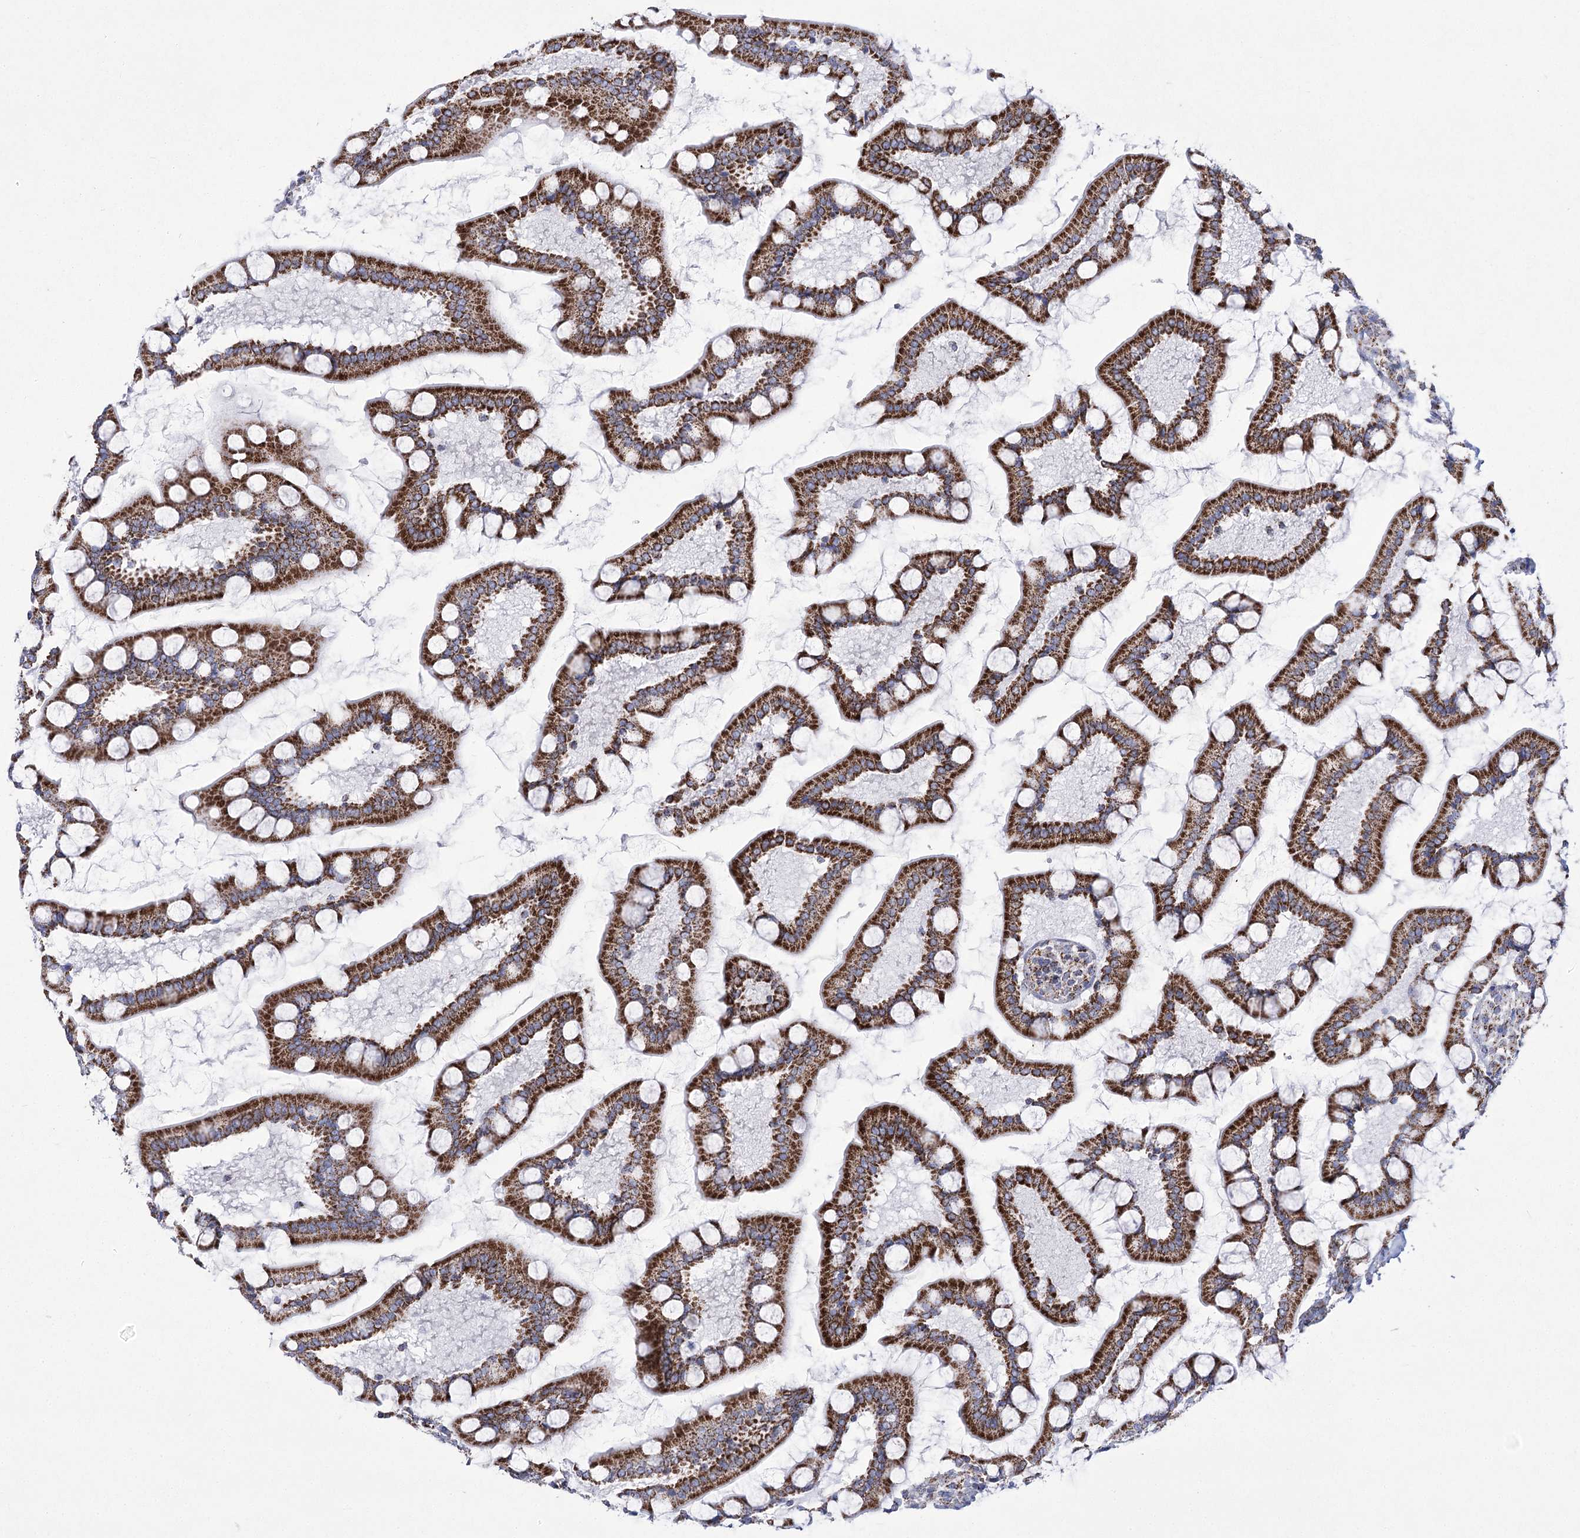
{"staining": {"intensity": "strong", "quantity": ">75%", "location": "cytoplasmic/membranous"}, "tissue": "small intestine", "cell_type": "Glandular cells", "image_type": "normal", "snomed": [{"axis": "morphology", "description": "Normal tissue, NOS"}, {"axis": "topography", "description": "Small intestine"}], "caption": "Immunohistochemical staining of normal small intestine shows >75% levels of strong cytoplasmic/membranous protein staining in approximately >75% of glandular cells. The protein is shown in brown color, while the nuclei are stained blue.", "gene": "PDHB", "patient": {"sex": "male", "age": 41}}